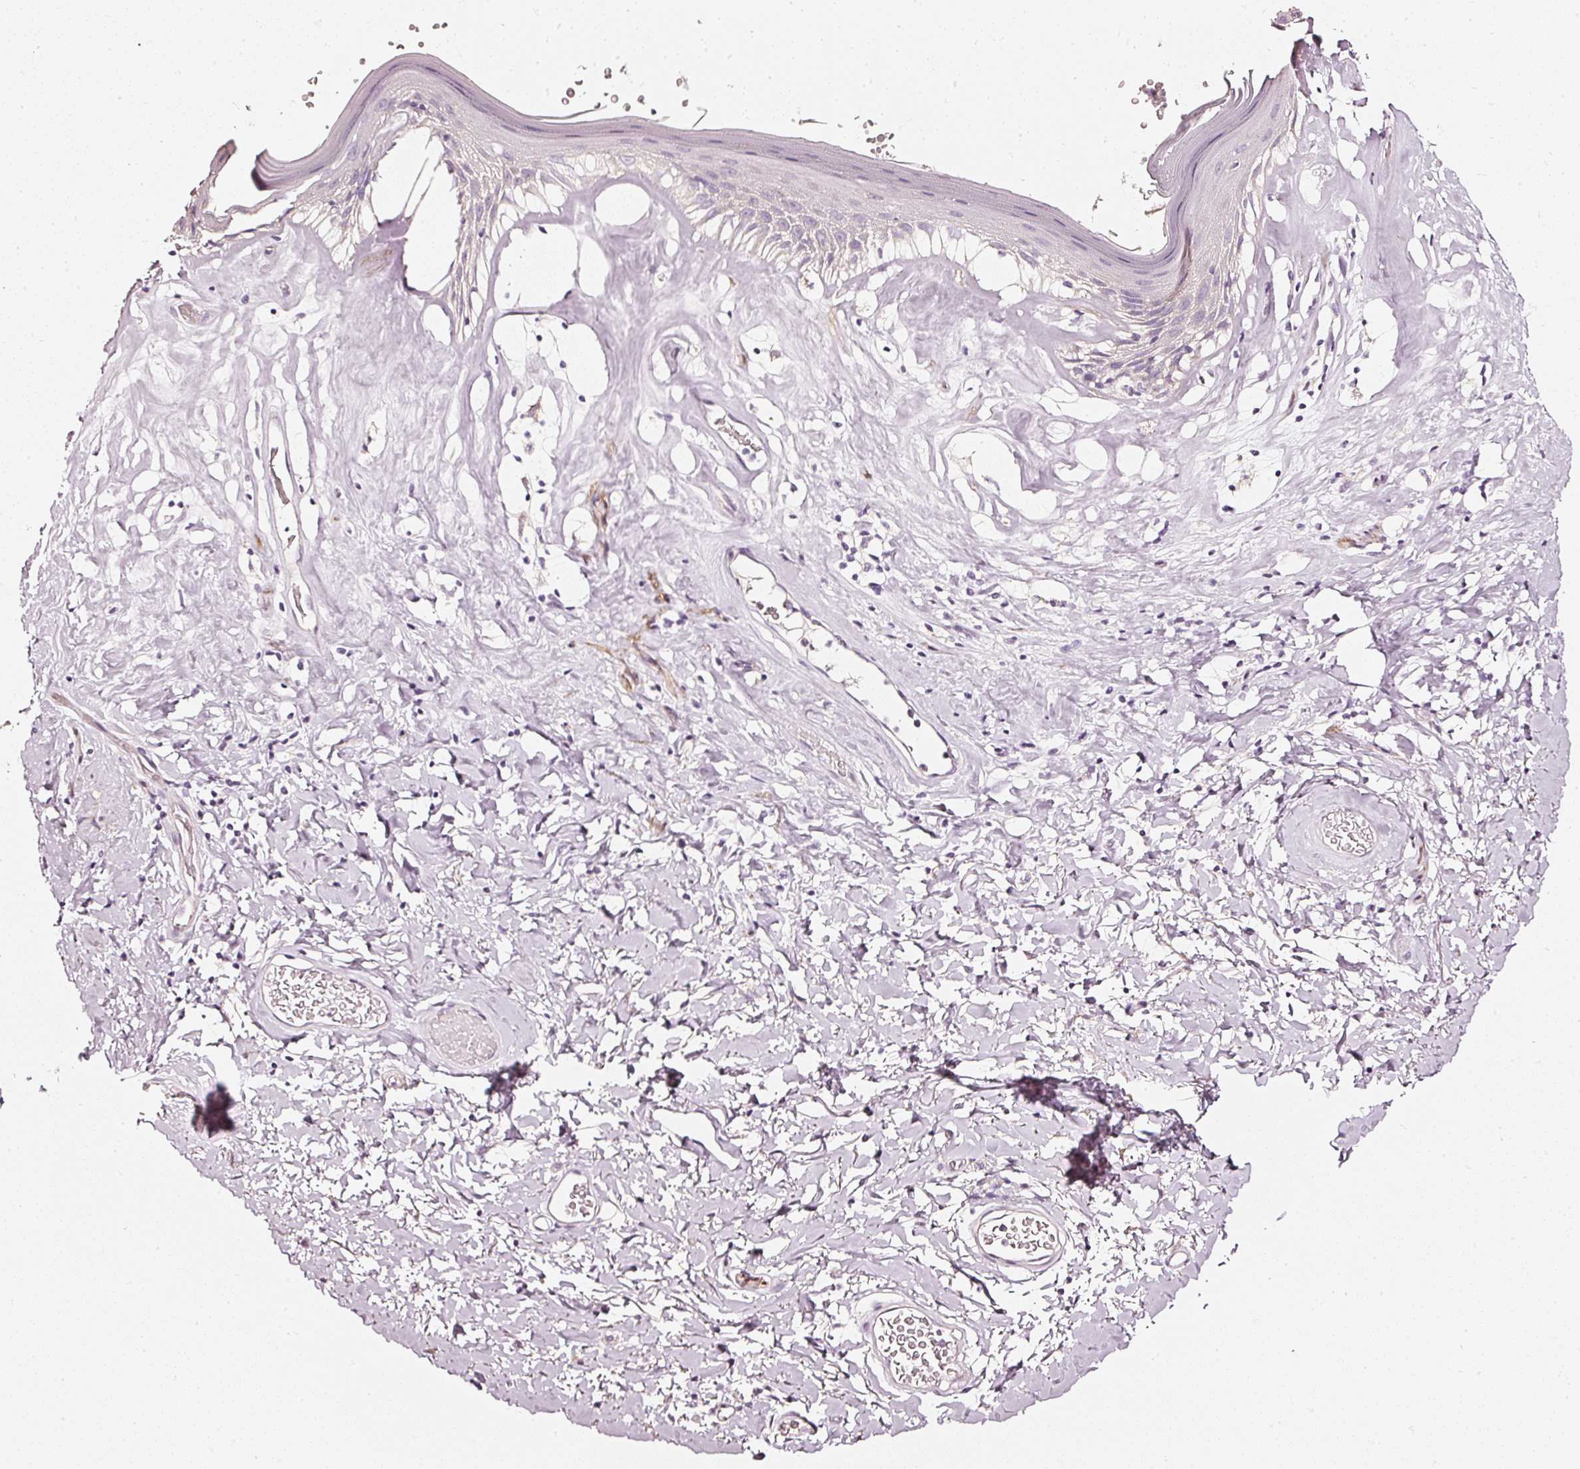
{"staining": {"intensity": "negative", "quantity": "none", "location": "none"}, "tissue": "skin", "cell_type": "Epidermal cells", "image_type": "normal", "snomed": [{"axis": "morphology", "description": "Normal tissue, NOS"}, {"axis": "morphology", "description": "Inflammation, NOS"}, {"axis": "topography", "description": "Vulva"}], "caption": "The immunohistochemistry micrograph has no significant positivity in epidermal cells of skin.", "gene": "CNP", "patient": {"sex": "female", "age": 86}}